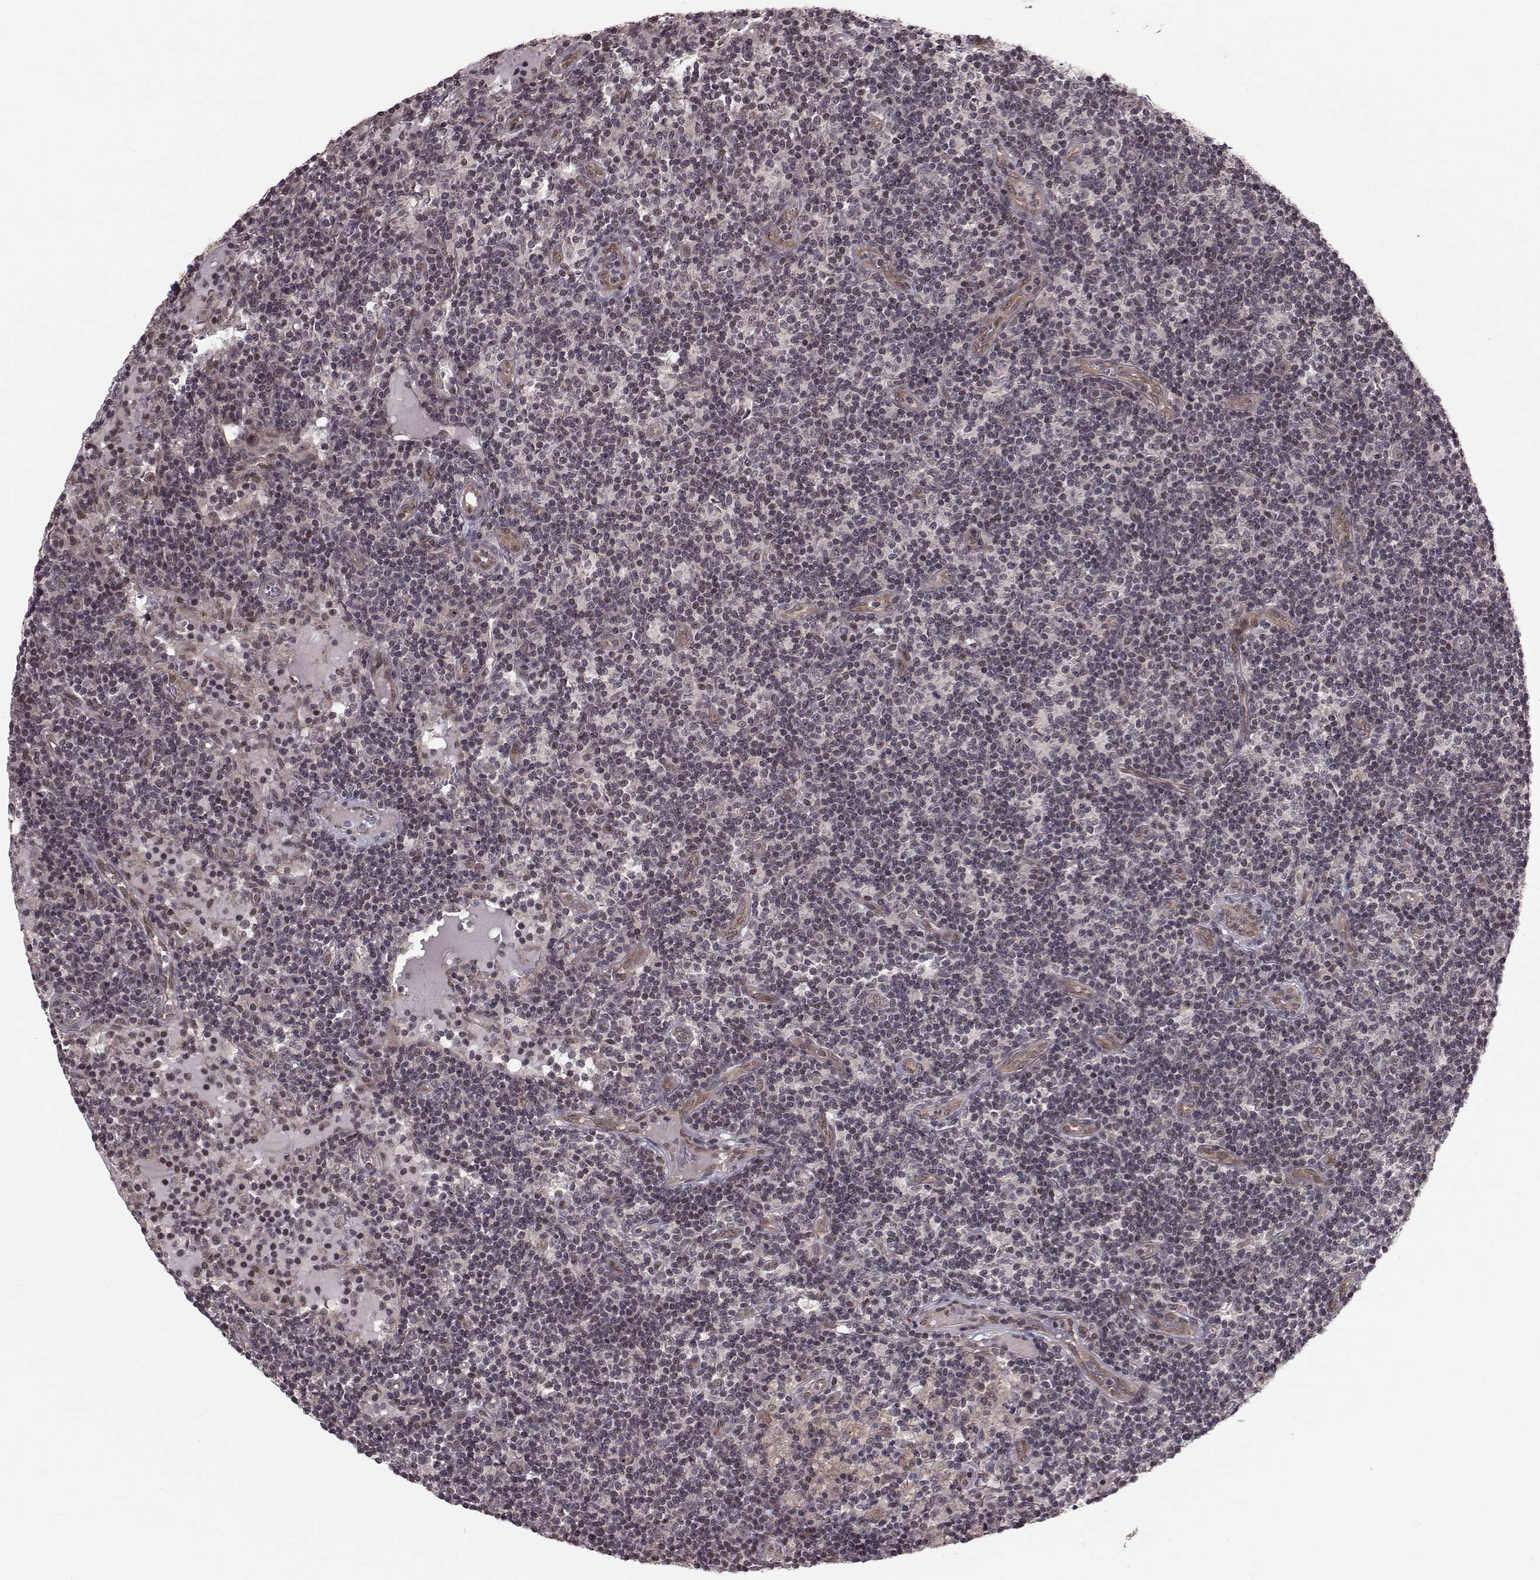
{"staining": {"intensity": "negative", "quantity": "none", "location": "none"}, "tissue": "lymph node", "cell_type": "Germinal center cells", "image_type": "normal", "snomed": [{"axis": "morphology", "description": "Normal tissue, NOS"}, {"axis": "topography", "description": "Lymph node"}], "caption": "Germinal center cells are negative for protein expression in normal human lymph node.", "gene": "PKN2", "patient": {"sex": "female", "age": 72}}